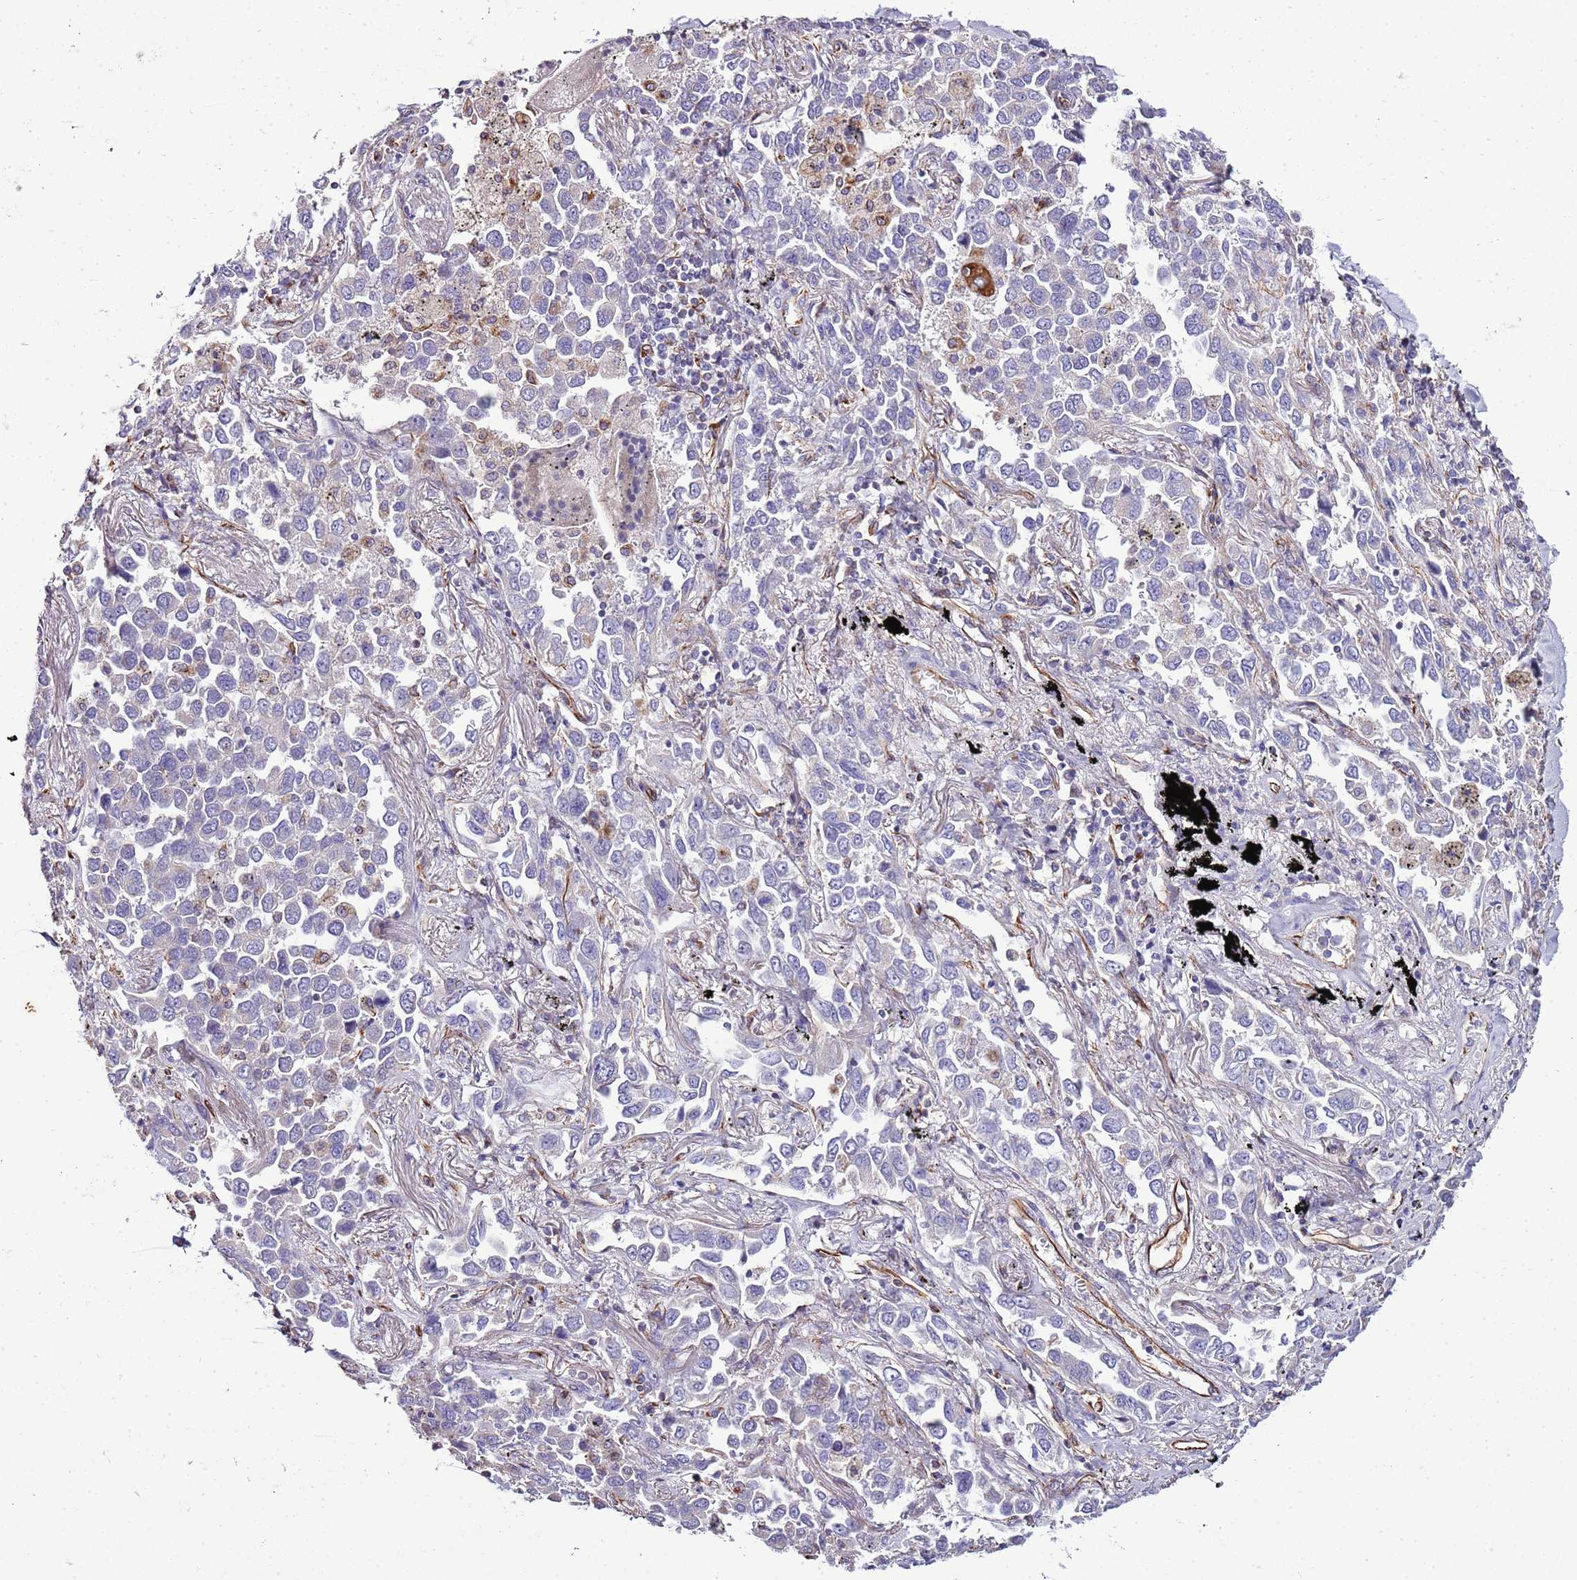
{"staining": {"intensity": "negative", "quantity": "none", "location": "none"}, "tissue": "lung cancer", "cell_type": "Tumor cells", "image_type": "cancer", "snomed": [{"axis": "morphology", "description": "Adenocarcinoma, NOS"}, {"axis": "topography", "description": "Lung"}], "caption": "Immunohistochemical staining of human lung cancer (adenocarcinoma) displays no significant staining in tumor cells.", "gene": "ZNF786", "patient": {"sex": "male", "age": 67}}